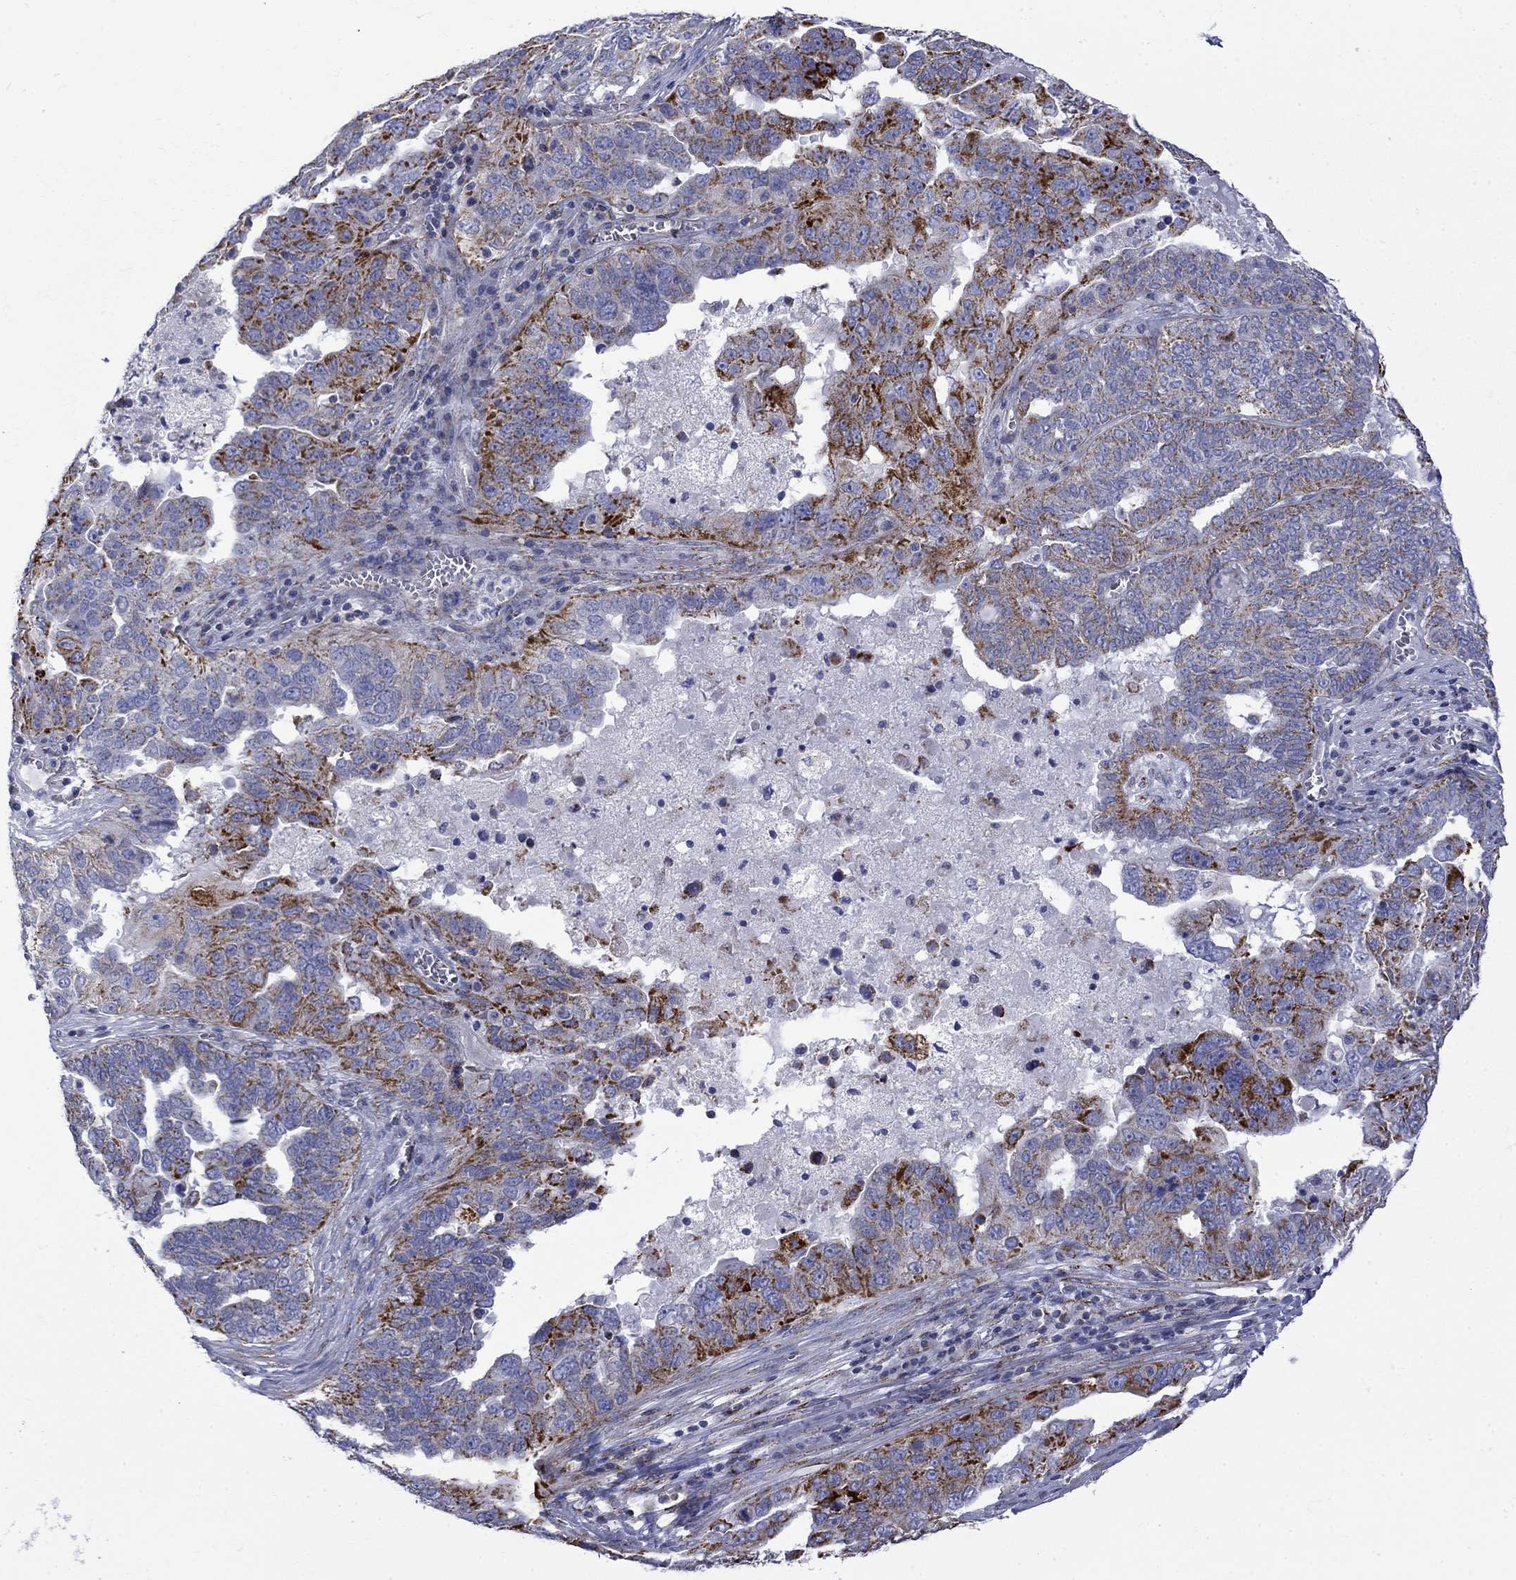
{"staining": {"intensity": "strong", "quantity": "25%-75%", "location": "cytoplasmic/membranous"}, "tissue": "ovarian cancer", "cell_type": "Tumor cells", "image_type": "cancer", "snomed": [{"axis": "morphology", "description": "Carcinoma, endometroid"}, {"axis": "topography", "description": "Soft tissue"}, {"axis": "topography", "description": "Ovary"}], "caption": "The photomicrograph displays staining of ovarian cancer (endometroid carcinoma), revealing strong cytoplasmic/membranous protein expression (brown color) within tumor cells.", "gene": "CISD1", "patient": {"sex": "female", "age": 52}}